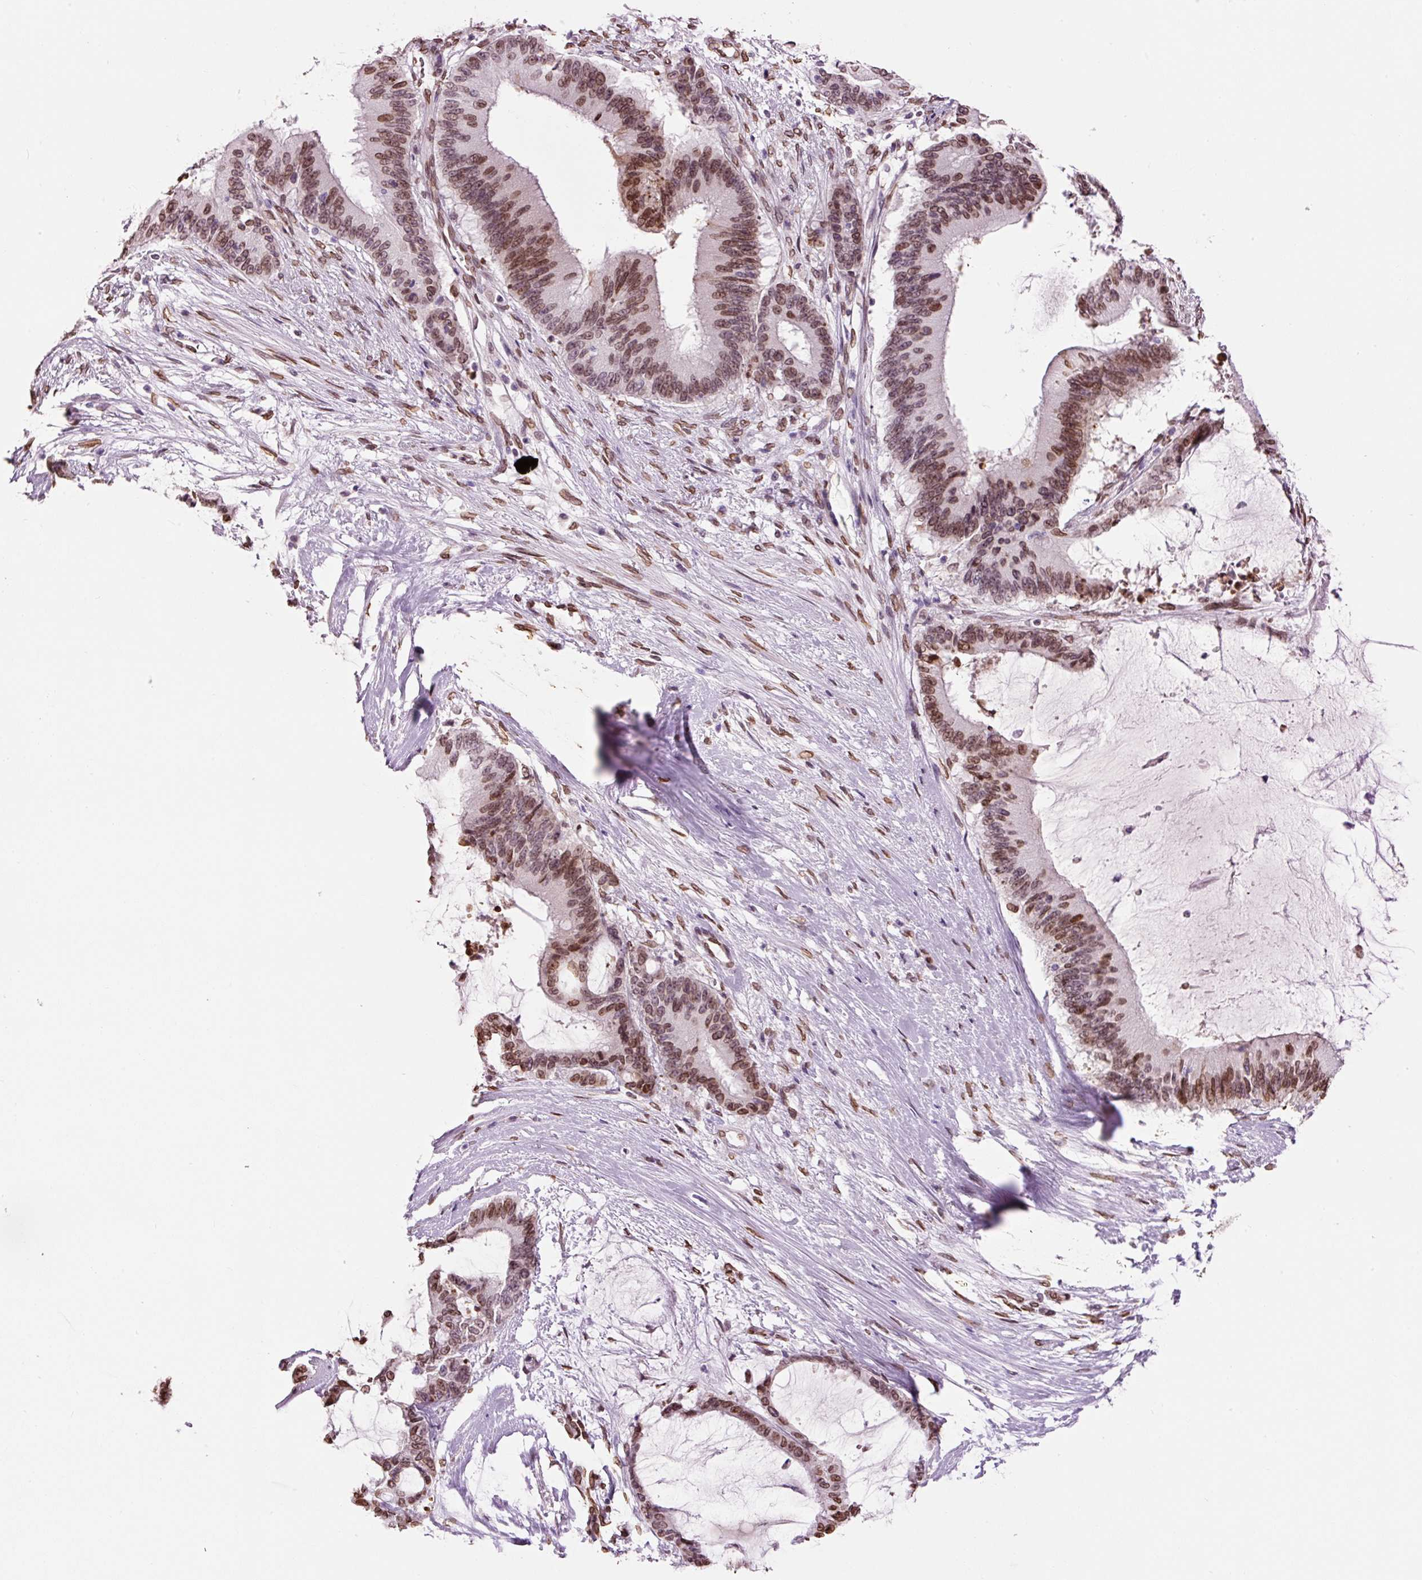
{"staining": {"intensity": "moderate", "quantity": ">75%", "location": "cytoplasmic/membranous,nuclear"}, "tissue": "liver cancer", "cell_type": "Tumor cells", "image_type": "cancer", "snomed": [{"axis": "morphology", "description": "Normal tissue, NOS"}, {"axis": "morphology", "description": "Cholangiocarcinoma"}, {"axis": "topography", "description": "Liver"}, {"axis": "topography", "description": "Peripheral nerve tissue"}], "caption": "This image demonstrates immunohistochemistry staining of liver cancer (cholangiocarcinoma), with medium moderate cytoplasmic/membranous and nuclear staining in approximately >75% of tumor cells.", "gene": "ZNF224", "patient": {"sex": "female", "age": 73}}